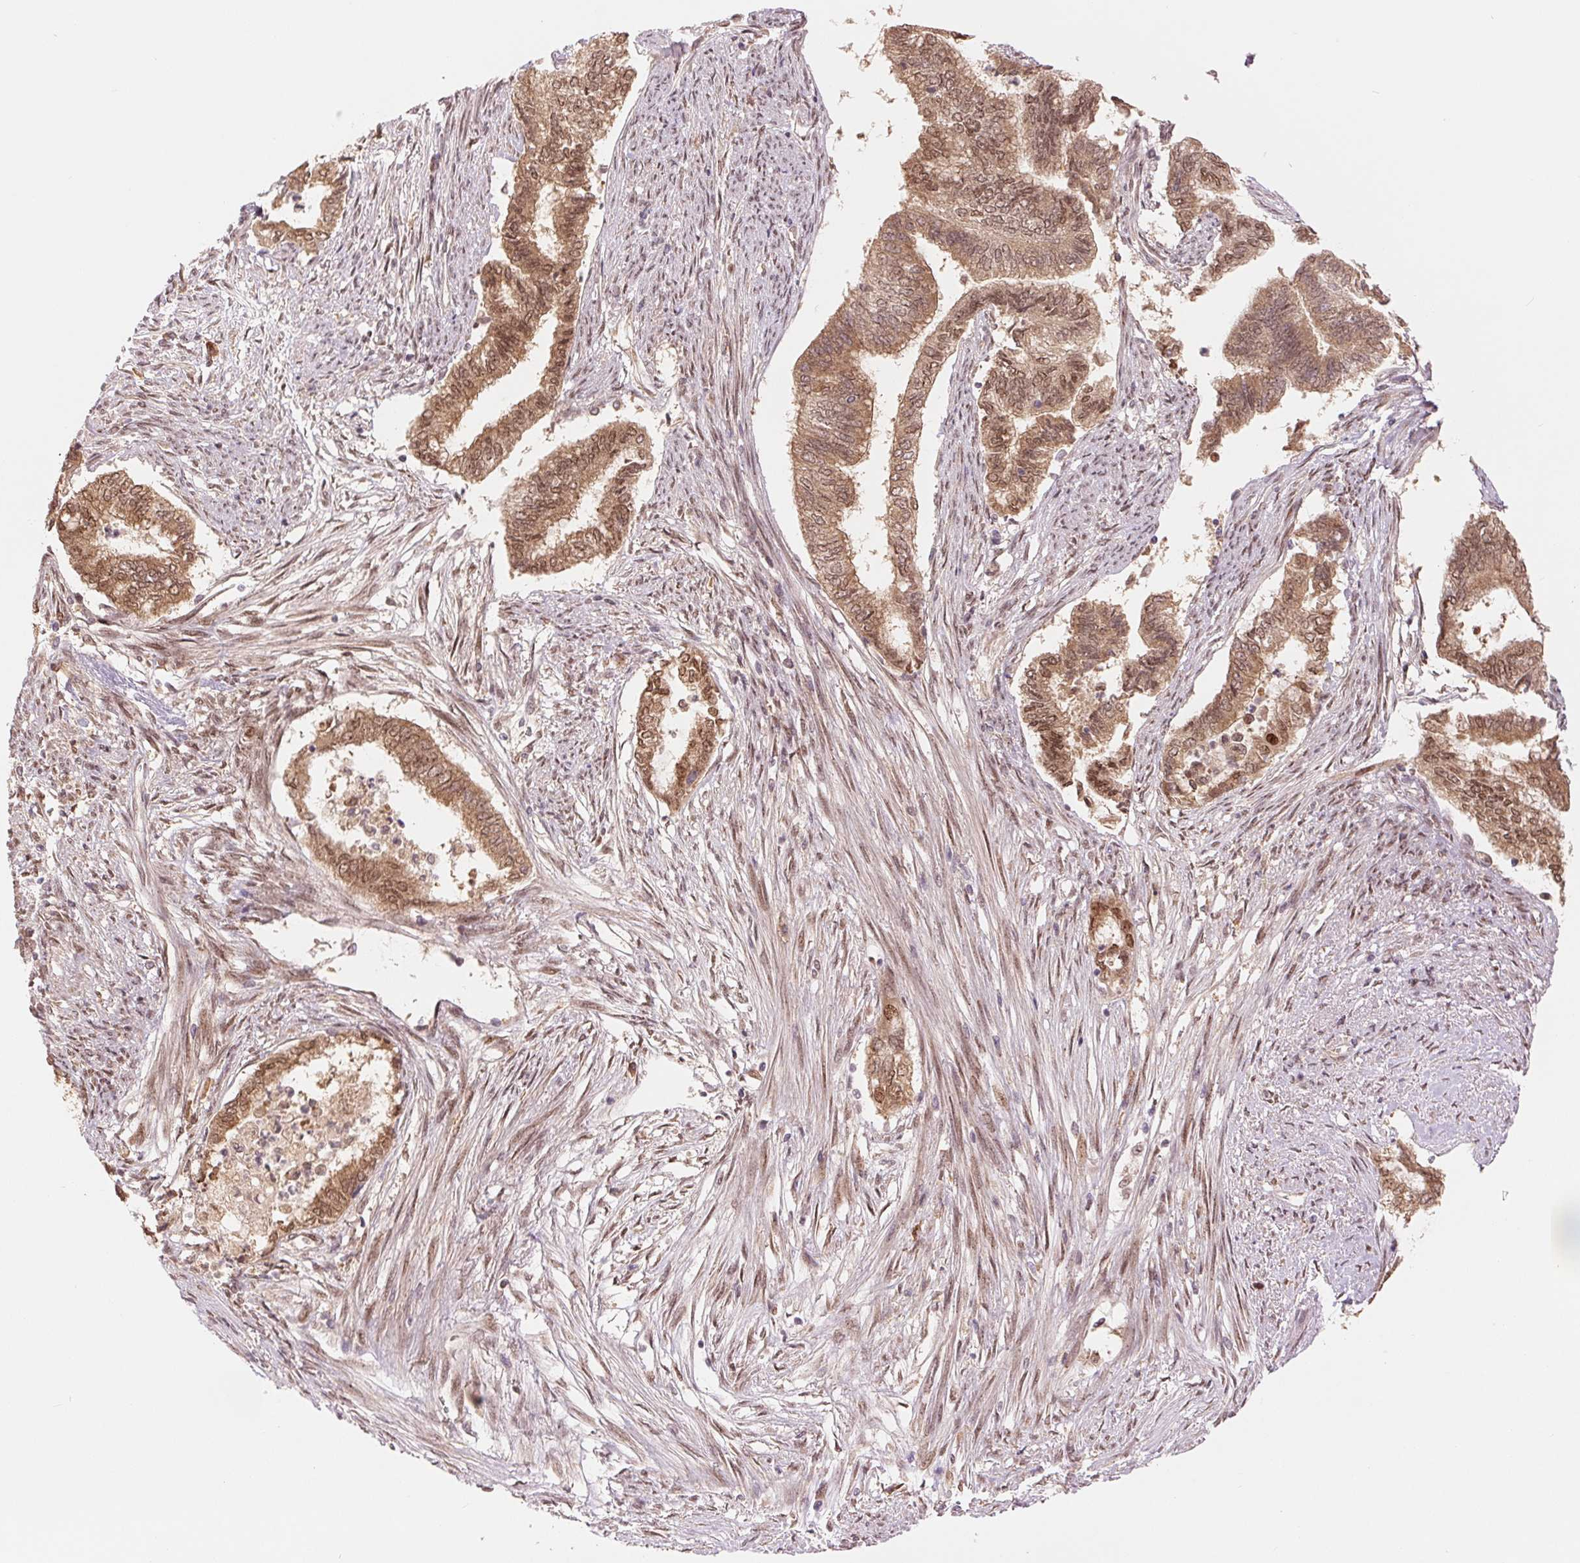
{"staining": {"intensity": "moderate", "quantity": ">75%", "location": "cytoplasmic/membranous,nuclear"}, "tissue": "endometrial cancer", "cell_type": "Tumor cells", "image_type": "cancer", "snomed": [{"axis": "morphology", "description": "Adenocarcinoma, NOS"}, {"axis": "topography", "description": "Endometrium"}], "caption": "A high-resolution micrograph shows immunohistochemistry staining of endometrial adenocarcinoma, which shows moderate cytoplasmic/membranous and nuclear staining in about >75% of tumor cells.", "gene": "ERI3", "patient": {"sex": "female", "age": 65}}